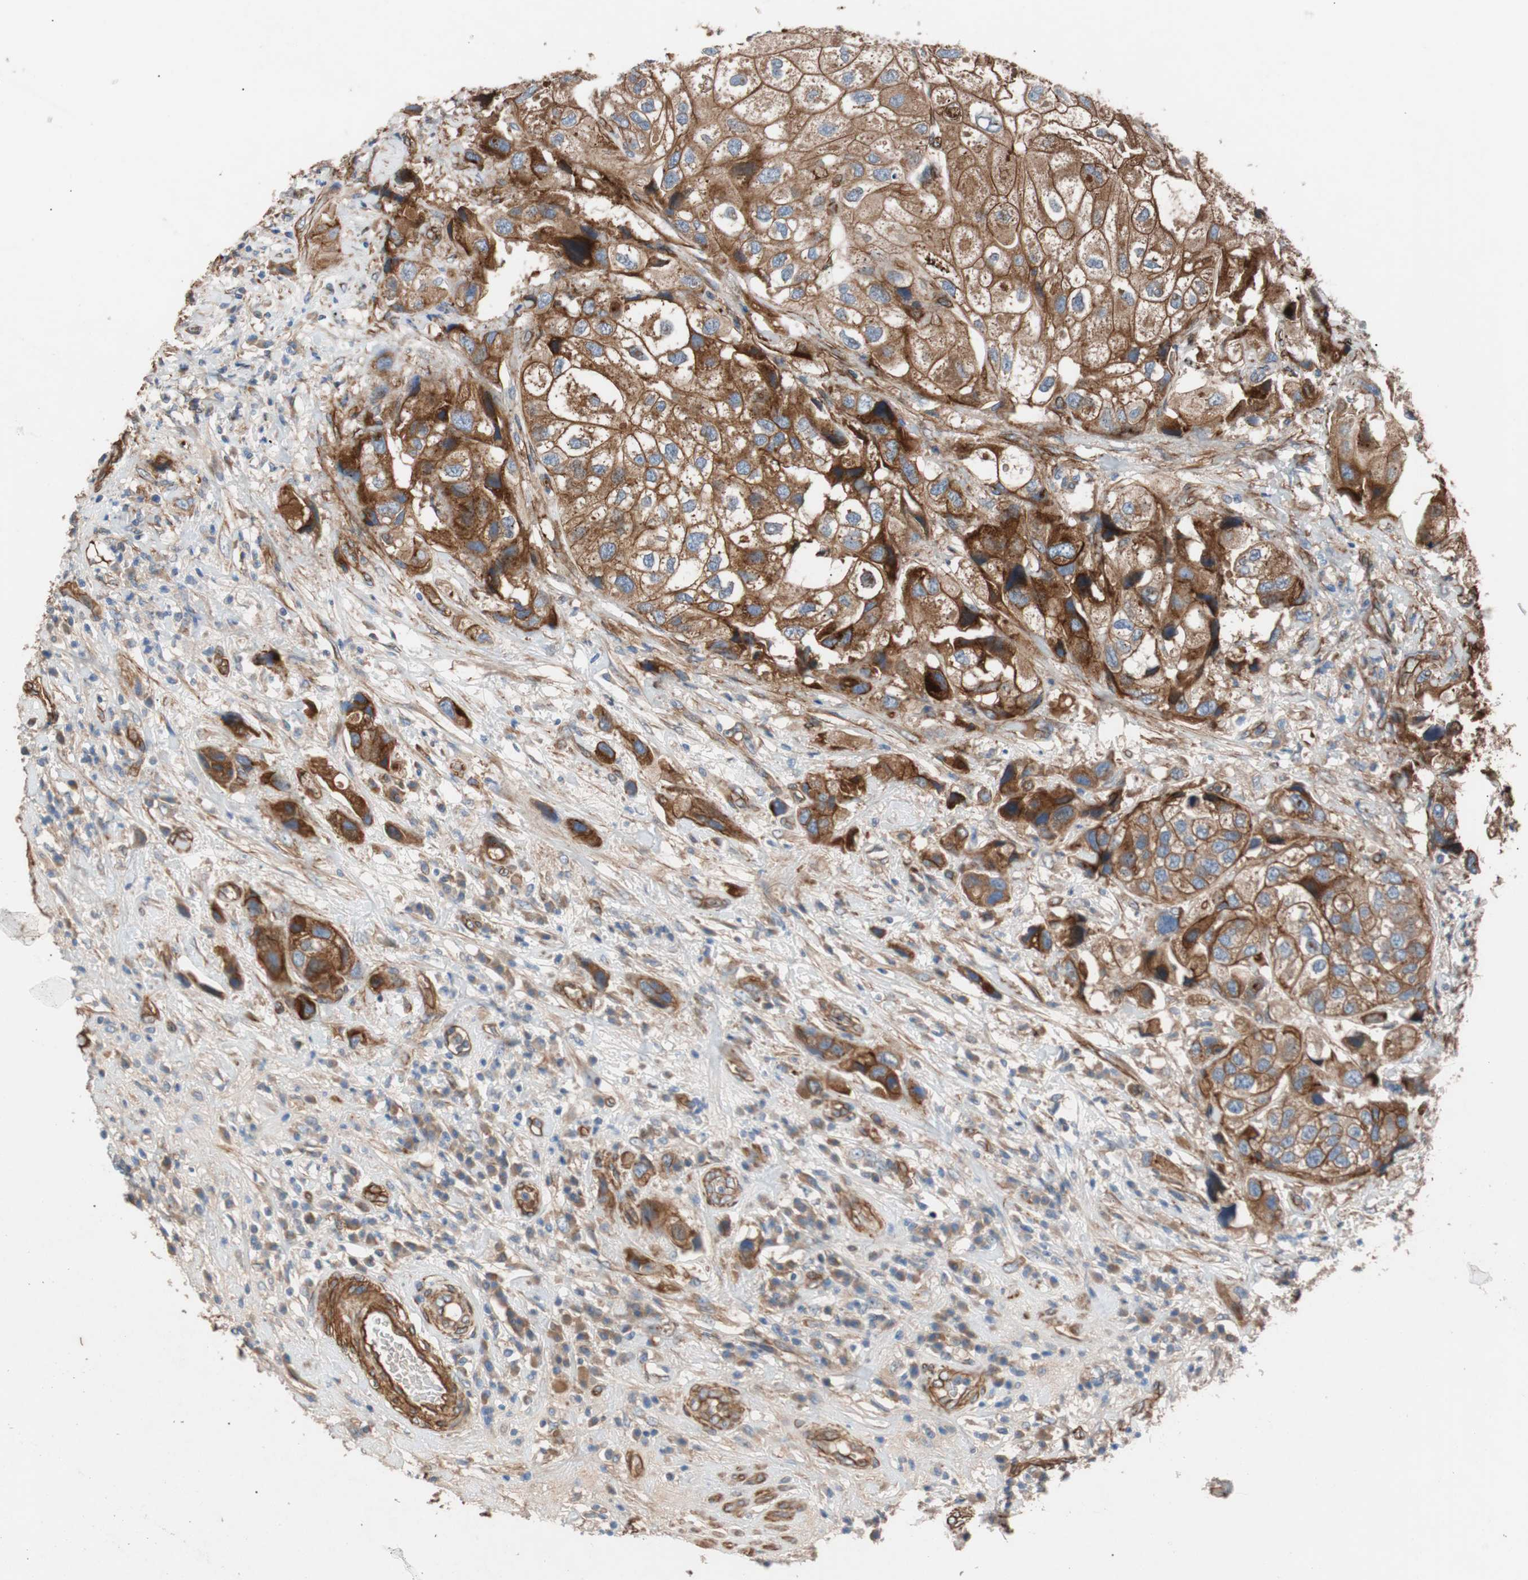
{"staining": {"intensity": "moderate", "quantity": "25%-75%", "location": "cytoplasmic/membranous"}, "tissue": "urothelial cancer", "cell_type": "Tumor cells", "image_type": "cancer", "snomed": [{"axis": "morphology", "description": "Urothelial carcinoma, High grade"}, {"axis": "topography", "description": "Urinary bladder"}], "caption": "Brown immunohistochemical staining in human urothelial carcinoma (high-grade) shows moderate cytoplasmic/membranous expression in about 25%-75% of tumor cells.", "gene": "SPINT1", "patient": {"sex": "female", "age": 64}}